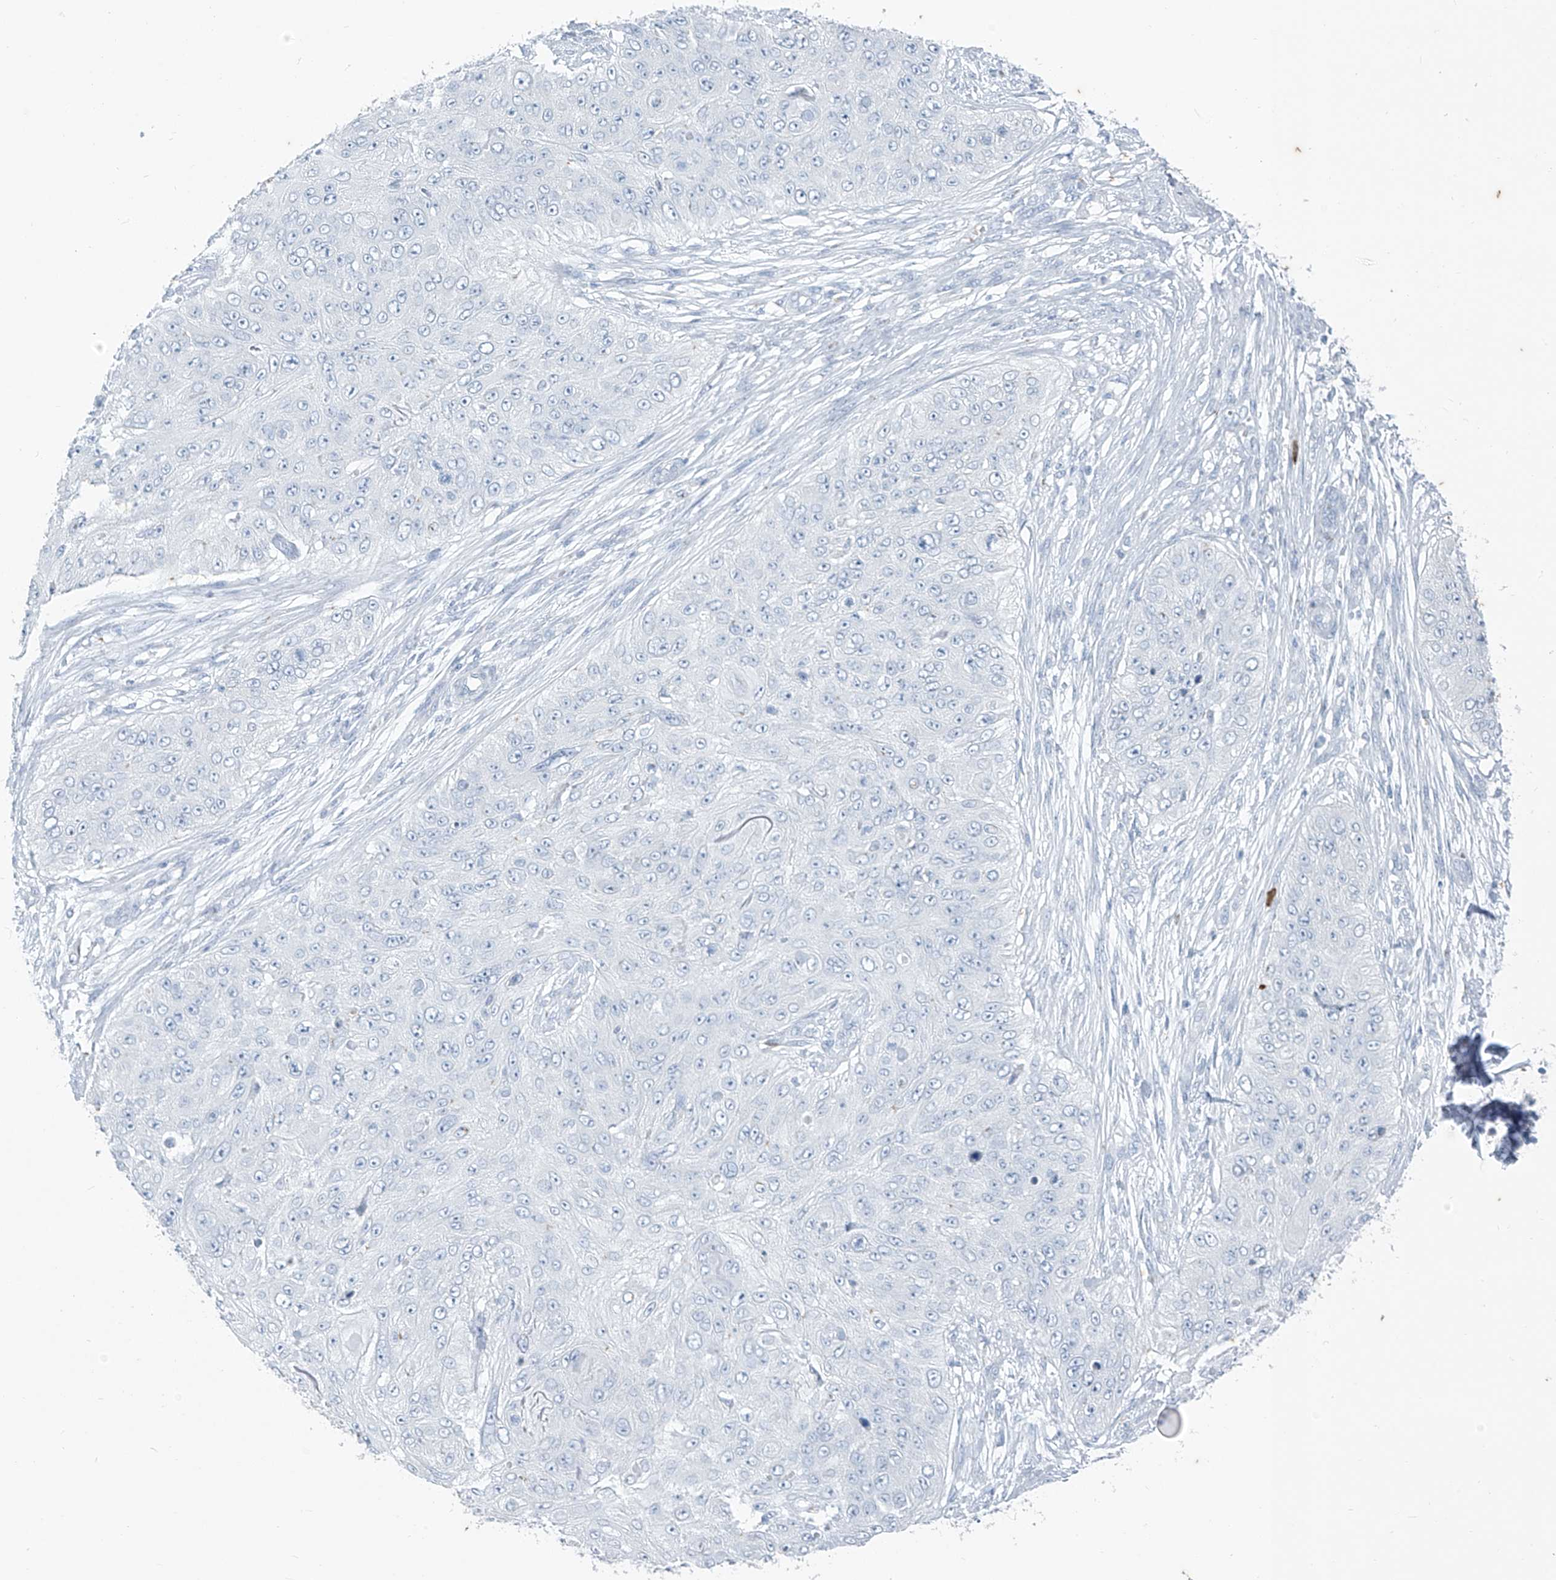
{"staining": {"intensity": "negative", "quantity": "none", "location": "none"}, "tissue": "skin cancer", "cell_type": "Tumor cells", "image_type": "cancer", "snomed": [{"axis": "morphology", "description": "Squamous cell carcinoma, NOS"}, {"axis": "topography", "description": "Skin"}], "caption": "Immunohistochemistry micrograph of neoplastic tissue: human skin squamous cell carcinoma stained with DAB exhibits no significant protein staining in tumor cells.", "gene": "CX3CR1", "patient": {"sex": "female", "age": 80}}